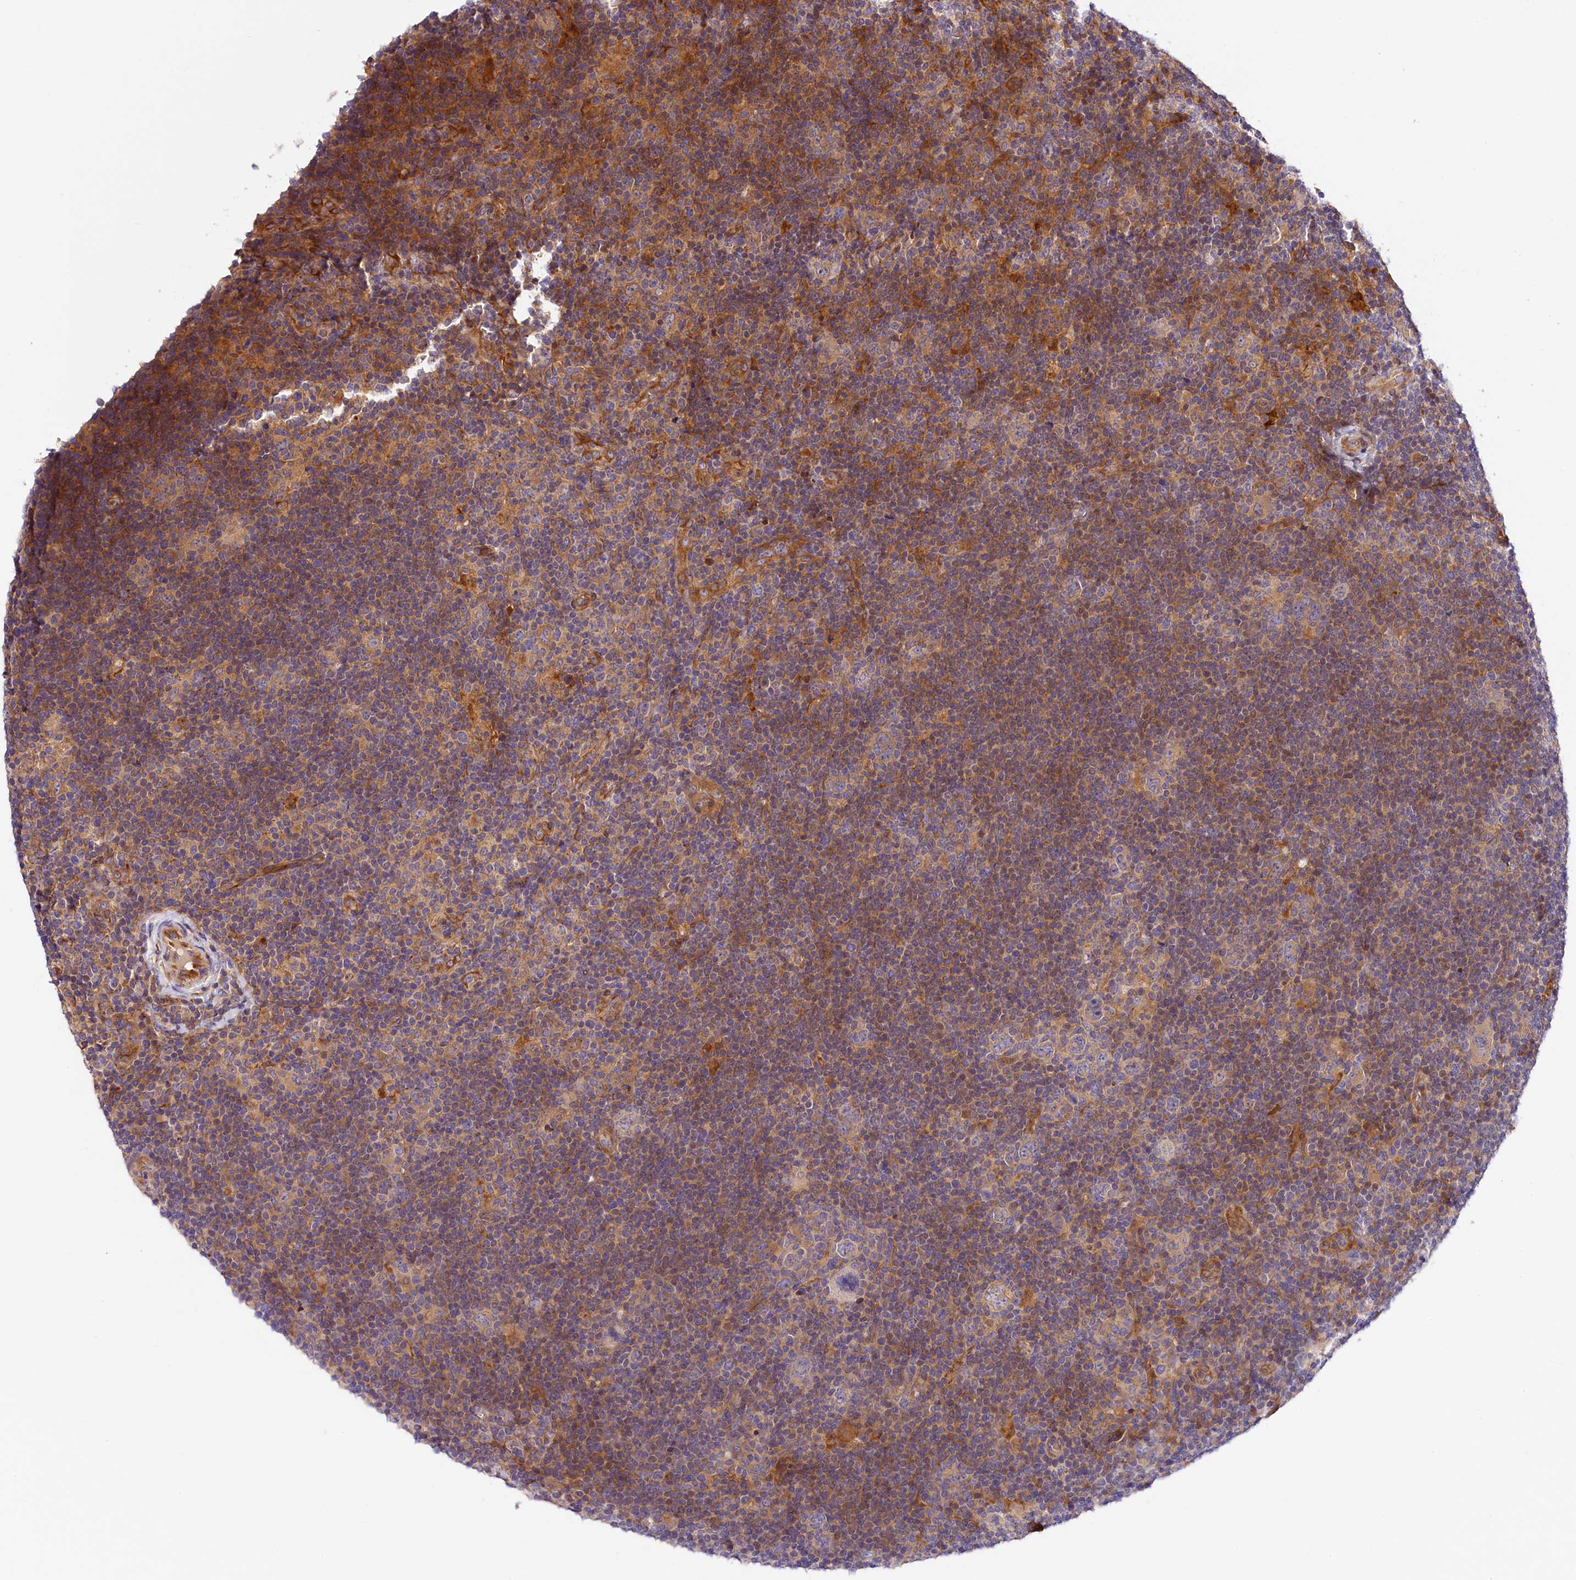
{"staining": {"intensity": "moderate", "quantity": "25%-75%", "location": "cytoplasmic/membranous"}, "tissue": "lymphoma", "cell_type": "Tumor cells", "image_type": "cancer", "snomed": [{"axis": "morphology", "description": "Hodgkin's disease, NOS"}, {"axis": "topography", "description": "Lymph node"}], "caption": "DAB immunohistochemical staining of Hodgkin's disease displays moderate cytoplasmic/membranous protein expression in about 25%-75% of tumor cells. The staining was performed using DAB (3,3'-diaminobenzidine), with brown indicating positive protein expression. Nuclei are stained blue with hematoxylin.", "gene": "ARMC6", "patient": {"sex": "female", "age": 57}}